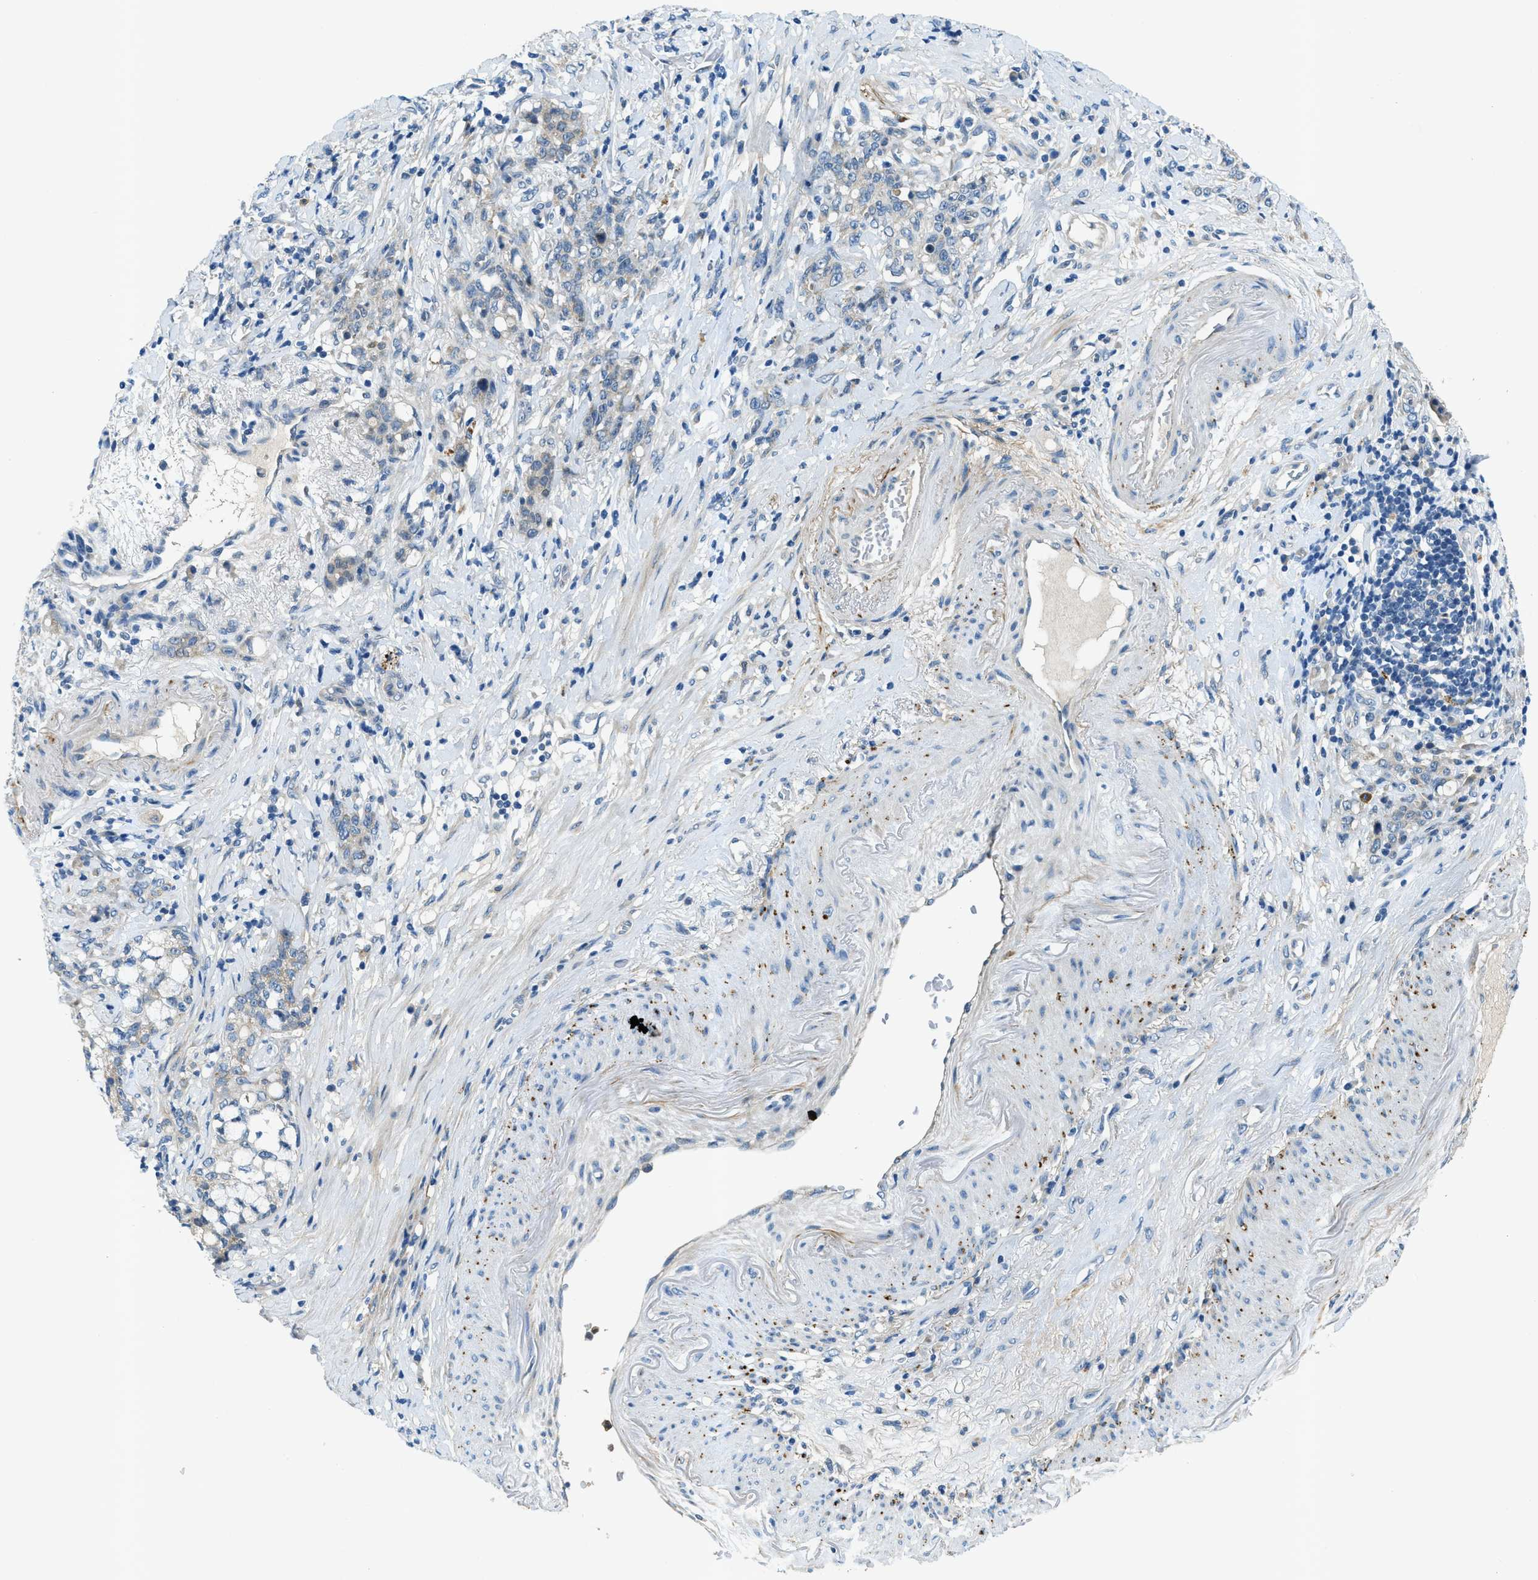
{"staining": {"intensity": "weak", "quantity": "<25%", "location": "cytoplasmic/membranous"}, "tissue": "stomach cancer", "cell_type": "Tumor cells", "image_type": "cancer", "snomed": [{"axis": "morphology", "description": "Adenocarcinoma, NOS"}, {"axis": "topography", "description": "Stomach, lower"}], "caption": "Stomach cancer (adenocarcinoma) was stained to show a protein in brown. There is no significant positivity in tumor cells.", "gene": "SNX14", "patient": {"sex": "male", "age": 88}}